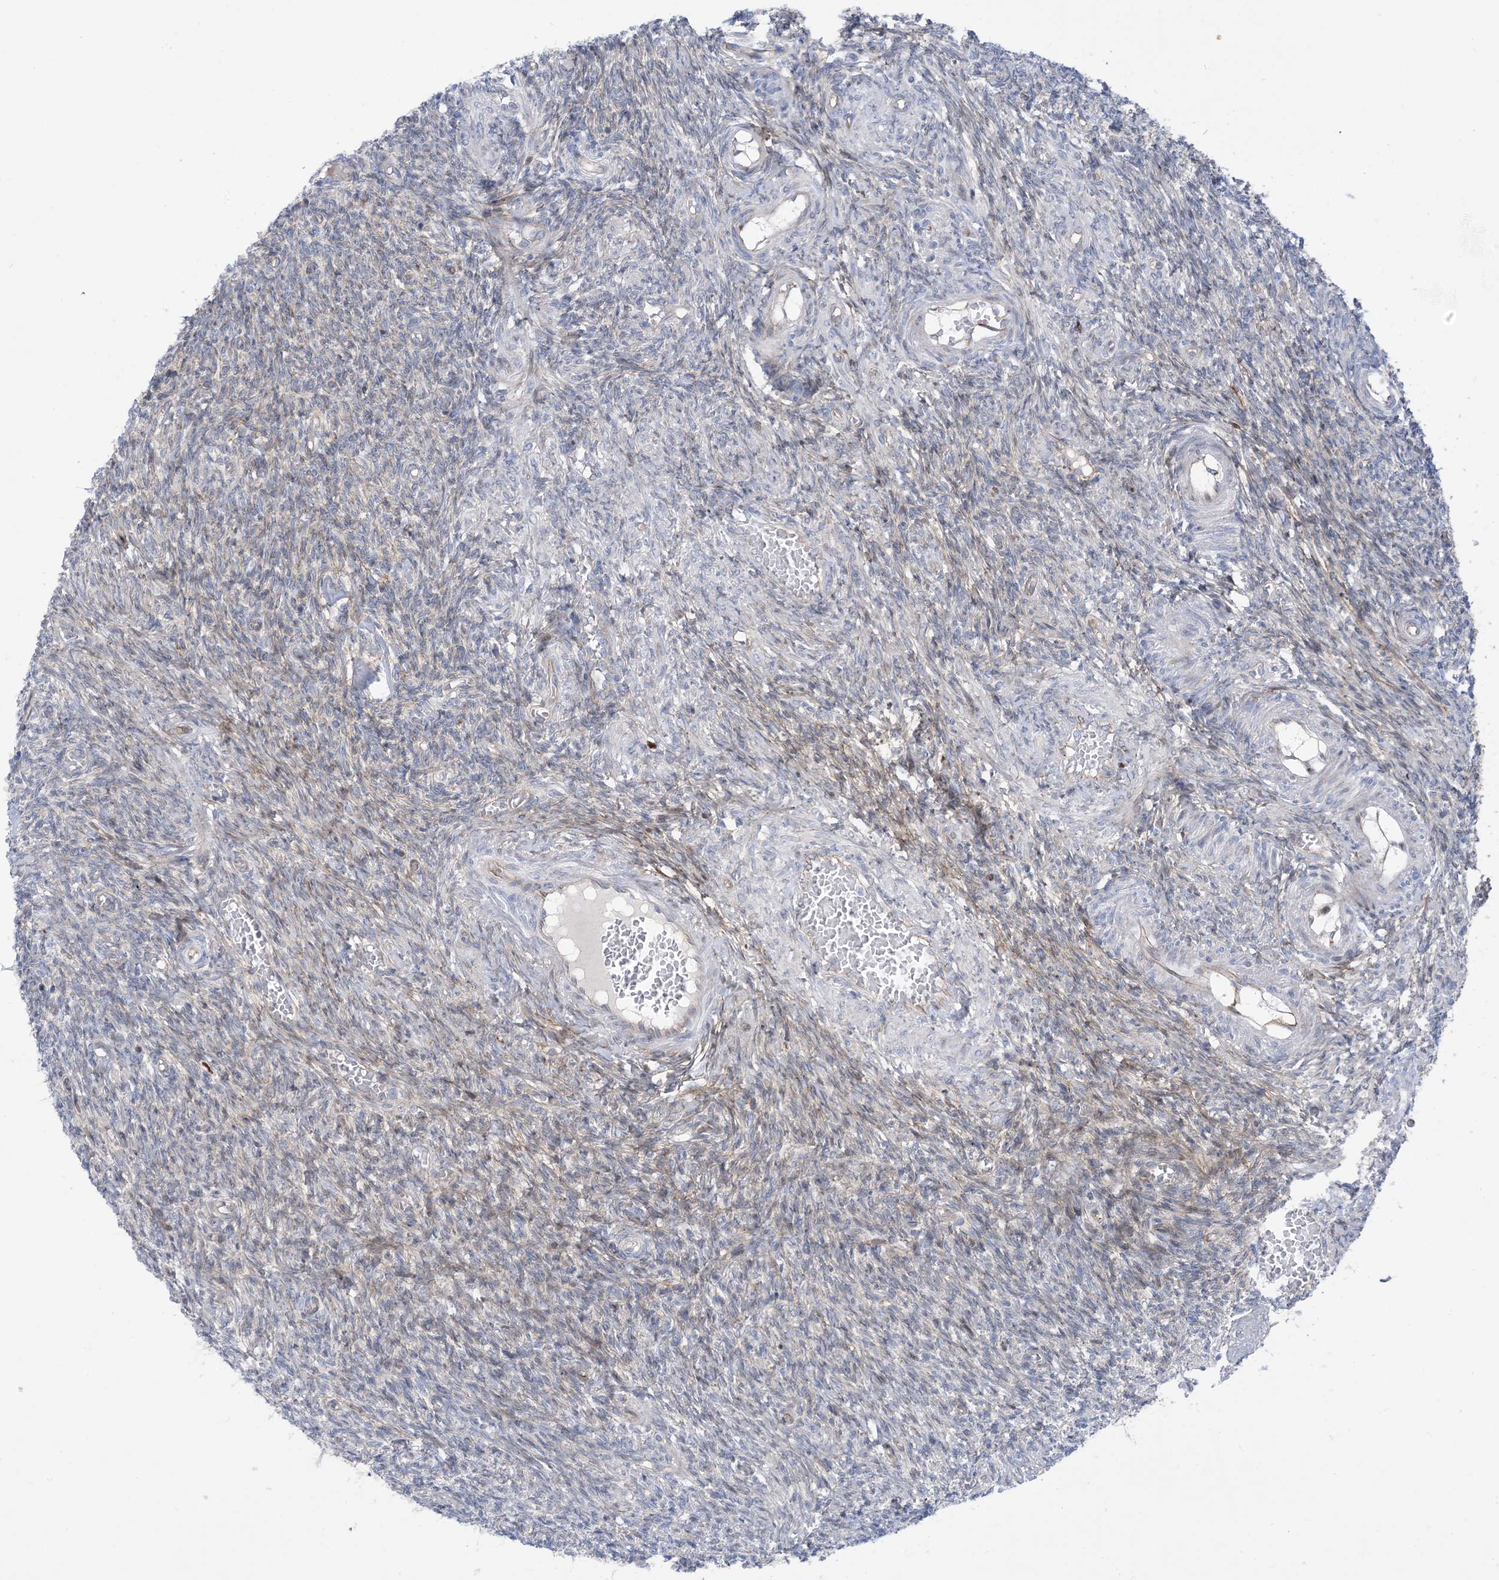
{"staining": {"intensity": "moderate", "quantity": "<25%", "location": "cytoplasmic/membranous"}, "tissue": "ovary", "cell_type": "Ovarian stroma cells", "image_type": "normal", "snomed": [{"axis": "morphology", "description": "Normal tissue, NOS"}, {"axis": "topography", "description": "Ovary"}], "caption": "A brown stain labels moderate cytoplasmic/membranous expression of a protein in ovarian stroma cells of unremarkable ovary.", "gene": "MARS2", "patient": {"sex": "female", "age": 27}}